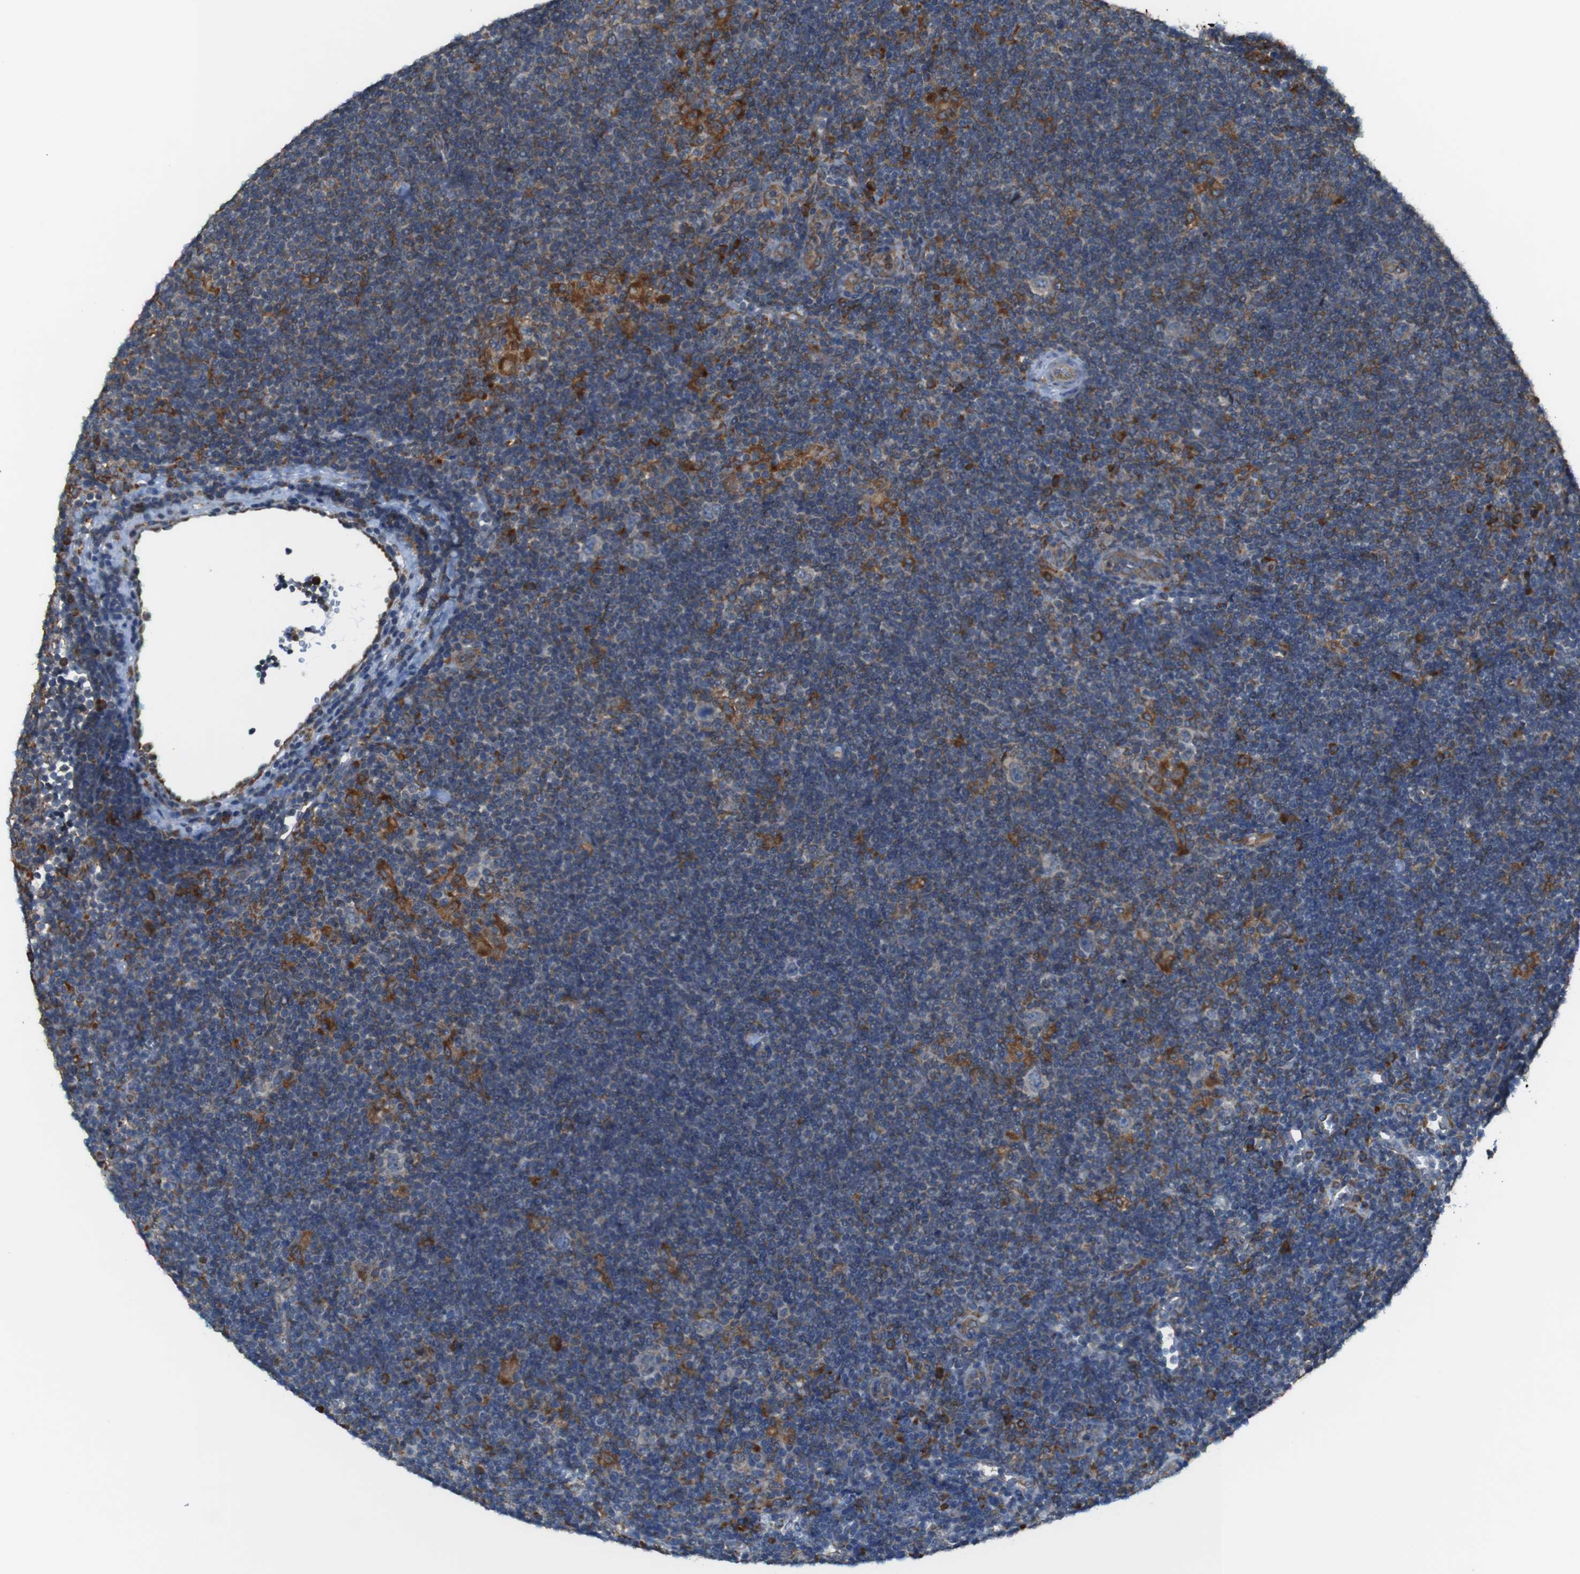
{"staining": {"intensity": "weak", "quantity": "<25%", "location": "cytoplasmic/membranous"}, "tissue": "lymphoma", "cell_type": "Tumor cells", "image_type": "cancer", "snomed": [{"axis": "morphology", "description": "Hodgkin's disease, NOS"}, {"axis": "topography", "description": "Lymph node"}], "caption": "The histopathology image demonstrates no significant staining in tumor cells of lymphoma. The staining was performed using DAB (3,3'-diaminobenzidine) to visualize the protein expression in brown, while the nuclei were stained in blue with hematoxylin (Magnification: 20x).", "gene": "UGGT1", "patient": {"sex": "female", "age": 57}}